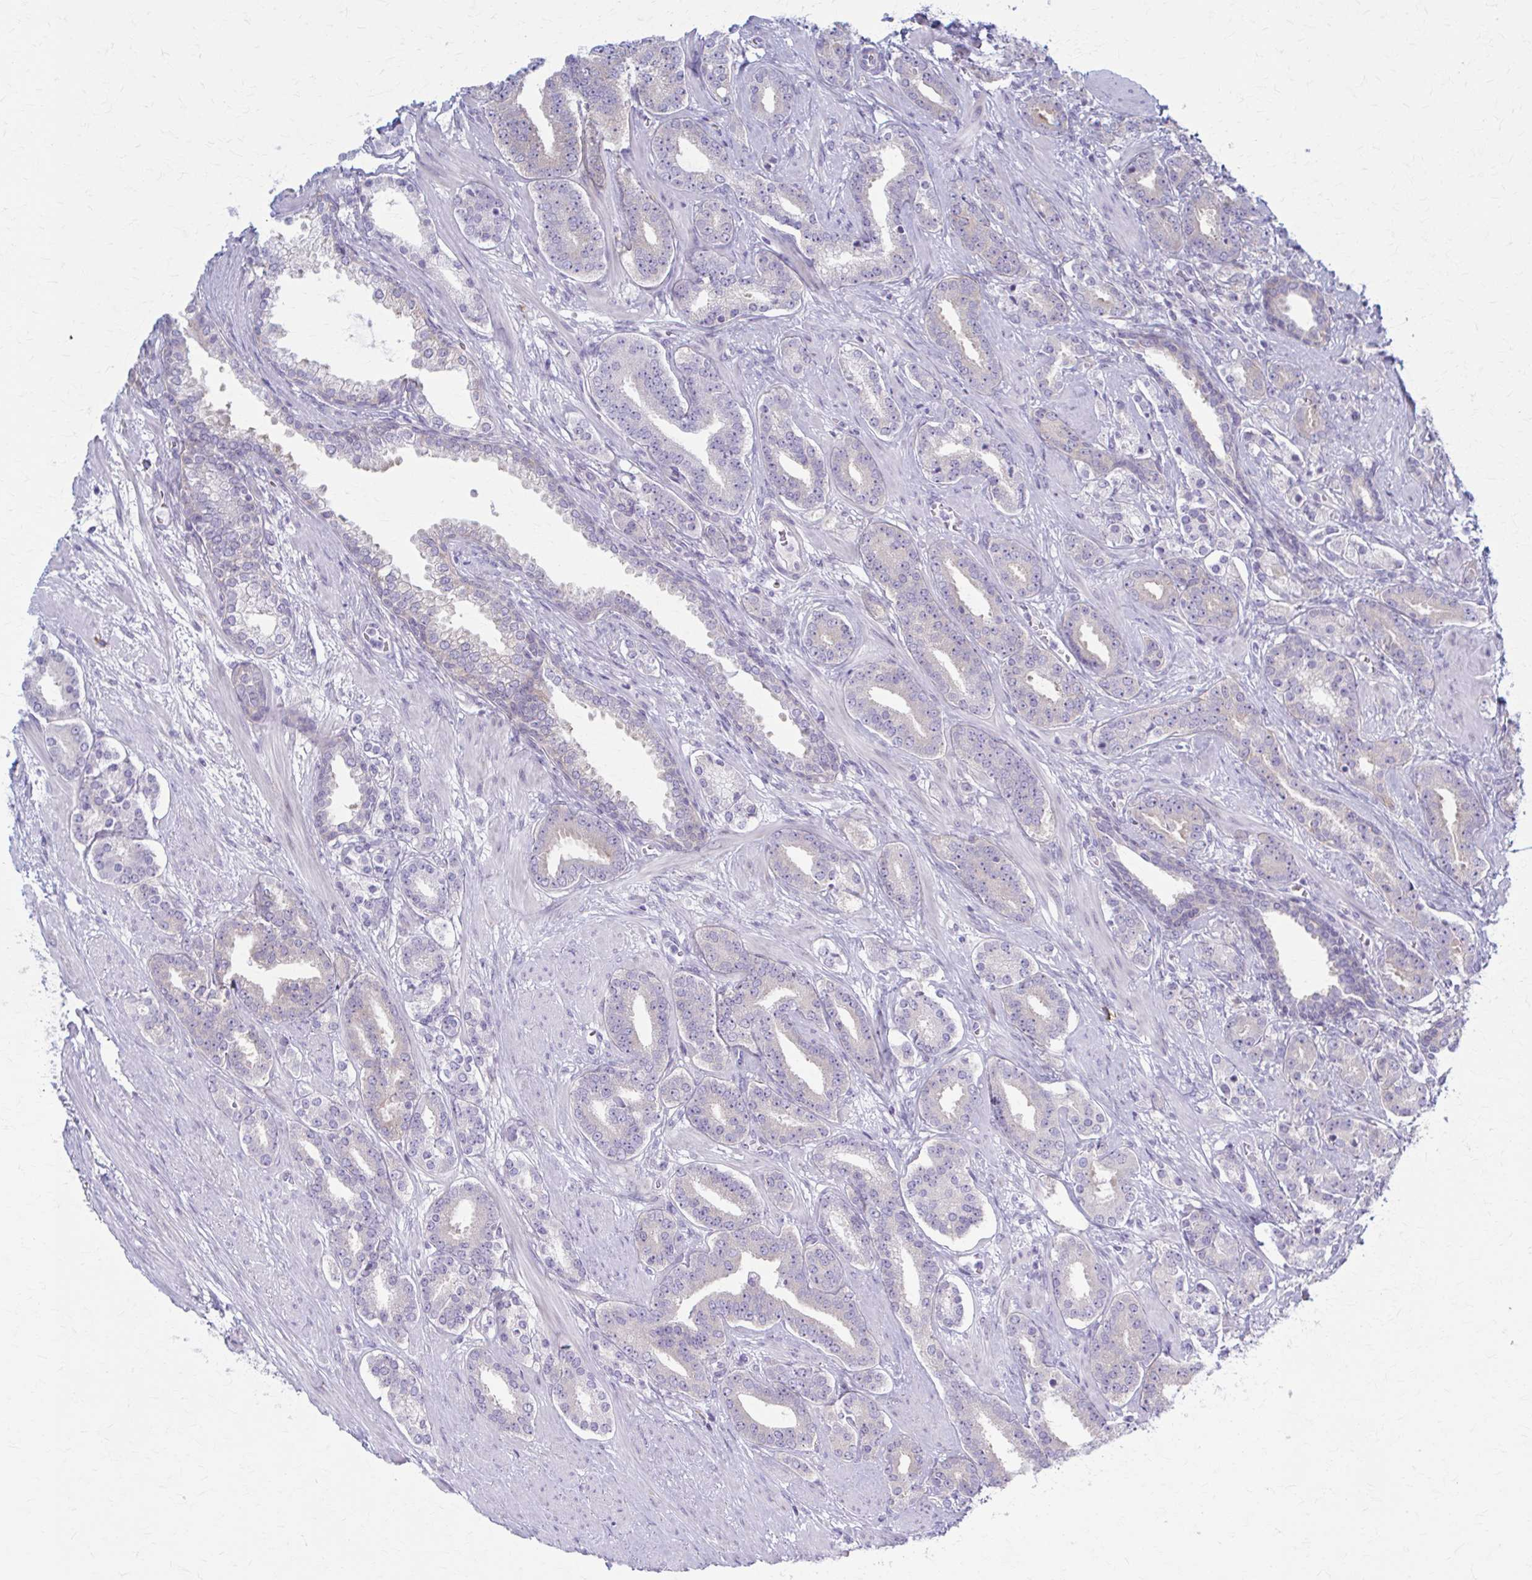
{"staining": {"intensity": "negative", "quantity": "none", "location": "none"}, "tissue": "prostate cancer", "cell_type": "Tumor cells", "image_type": "cancer", "snomed": [{"axis": "morphology", "description": "Adenocarcinoma, High grade"}, {"axis": "topography", "description": "Prostate"}], "caption": "A high-resolution histopathology image shows IHC staining of adenocarcinoma (high-grade) (prostate), which displays no significant expression in tumor cells. (IHC, brightfield microscopy, high magnification).", "gene": "PRKRA", "patient": {"sex": "male", "age": 60}}